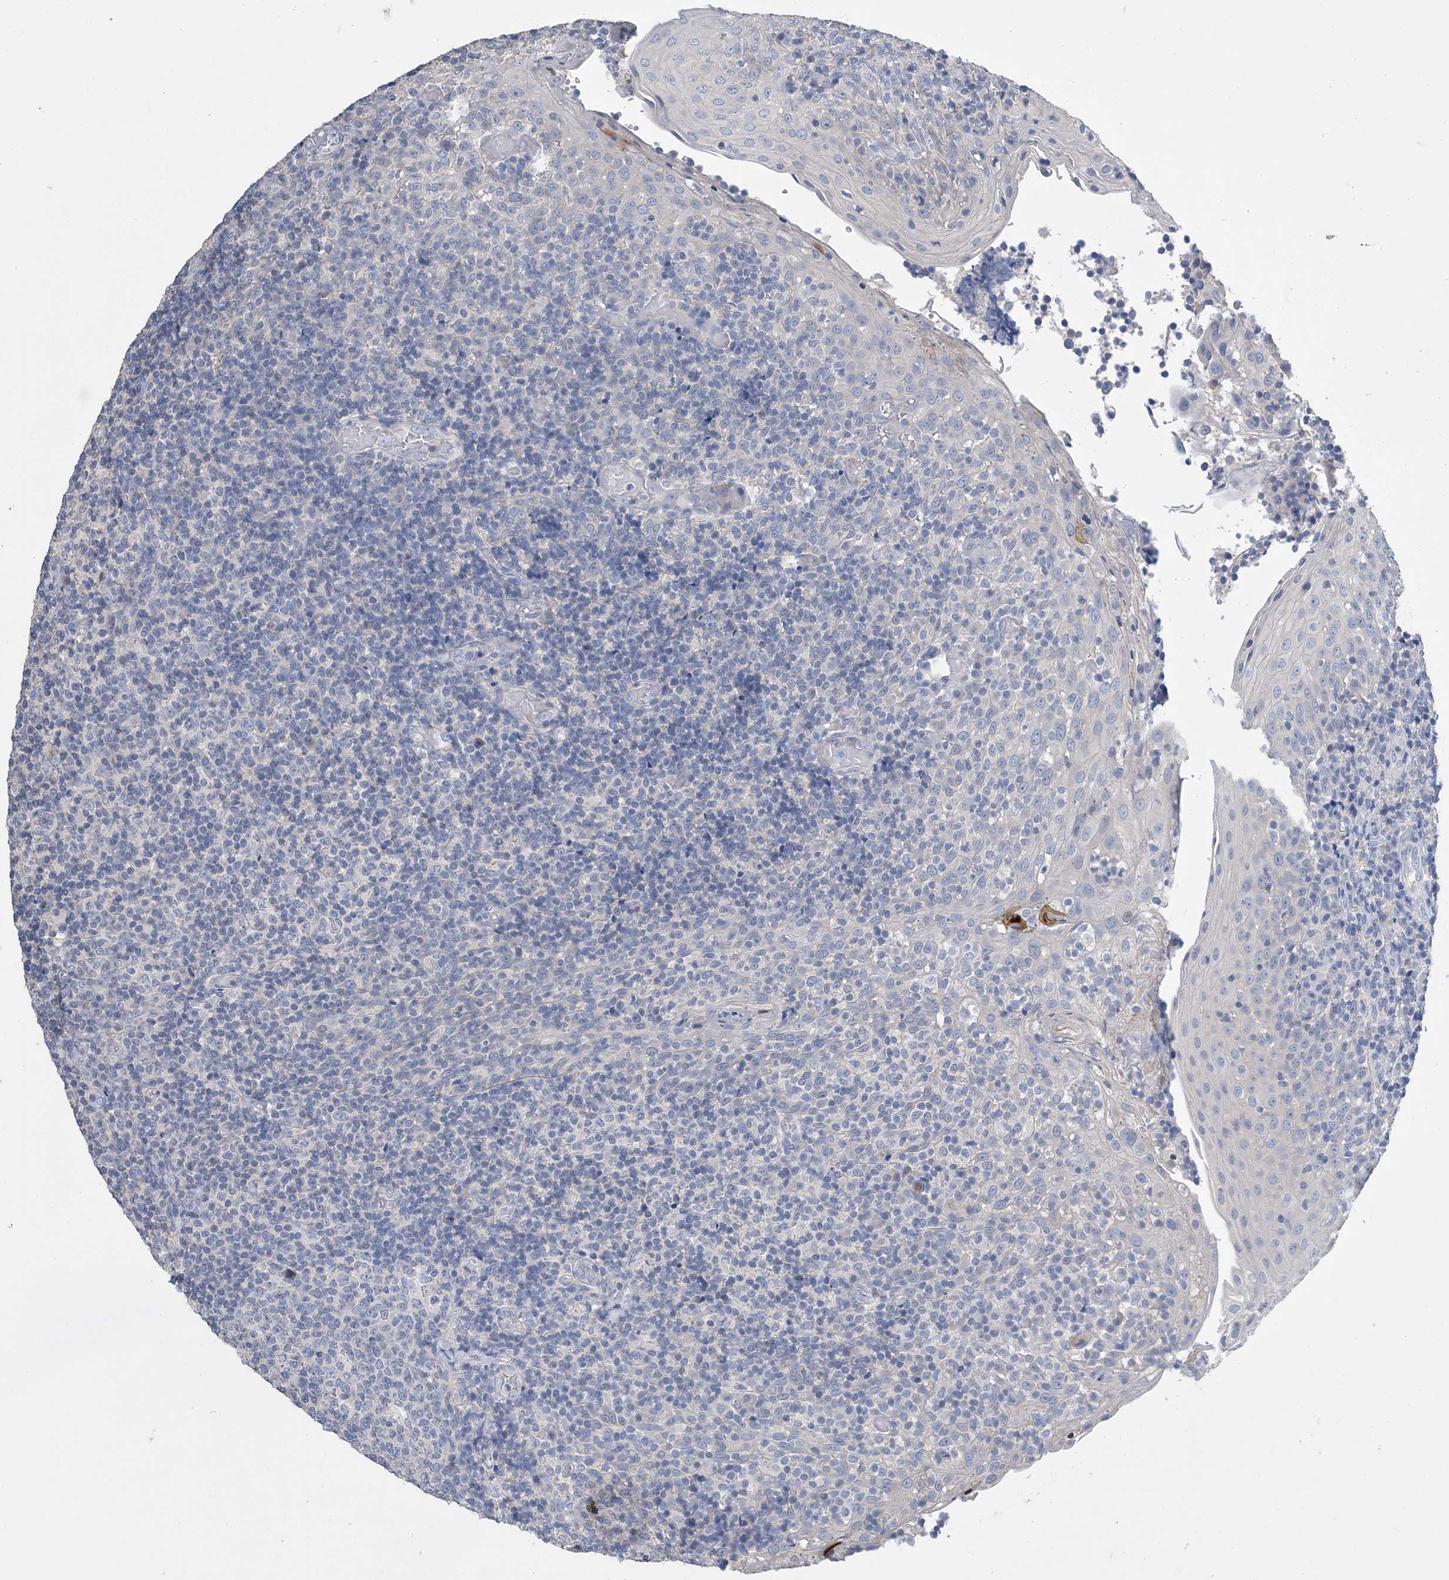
{"staining": {"intensity": "negative", "quantity": "none", "location": "none"}, "tissue": "tonsil", "cell_type": "Germinal center cells", "image_type": "normal", "snomed": [{"axis": "morphology", "description": "Normal tissue, NOS"}, {"axis": "topography", "description": "Tonsil"}], "caption": "Unremarkable tonsil was stained to show a protein in brown. There is no significant staining in germinal center cells. The staining is performed using DAB brown chromogen with nuclei counter-stained in using hematoxylin.", "gene": "KPRP", "patient": {"sex": "female", "age": 19}}